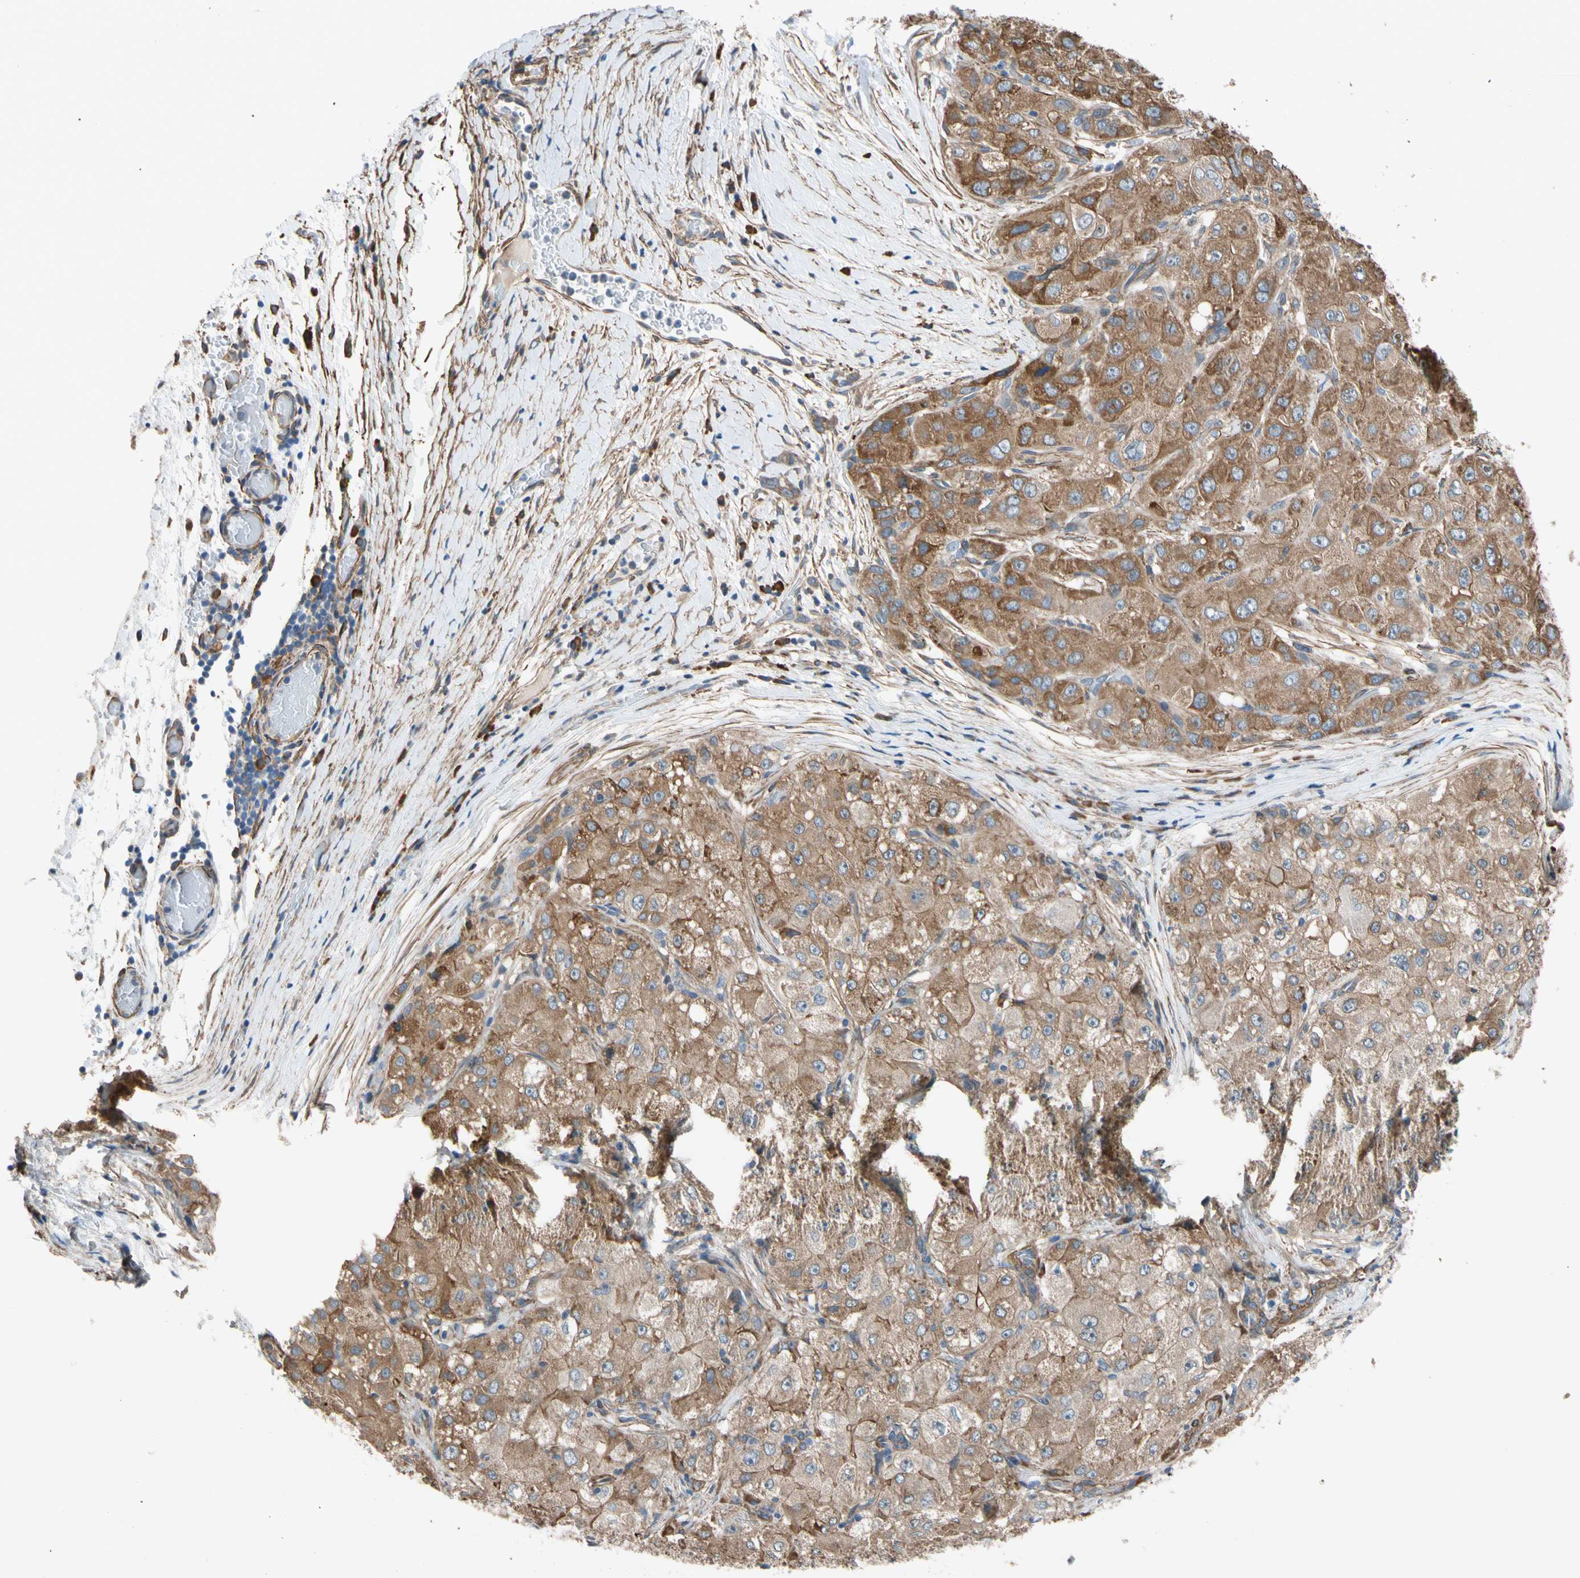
{"staining": {"intensity": "moderate", "quantity": ">75%", "location": "cytoplasmic/membranous"}, "tissue": "liver cancer", "cell_type": "Tumor cells", "image_type": "cancer", "snomed": [{"axis": "morphology", "description": "Carcinoma, Hepatocellular, NOS"}, {"axis": "topography", "description": "Liver"}], "caption": "Immunohistochemistry (IHC) histopathology image of neoplastic tissue: liver hepatocellular carcinoma stained using IHC demonstrates medium levels of moderate protein expression localized specifically in the cytoplasmic/membranous of tumor cells, appearing as a cytoplasmic/membranous brown color.", "gene": "LIMK2", "patient": {"sex": "male", "age": 80}}